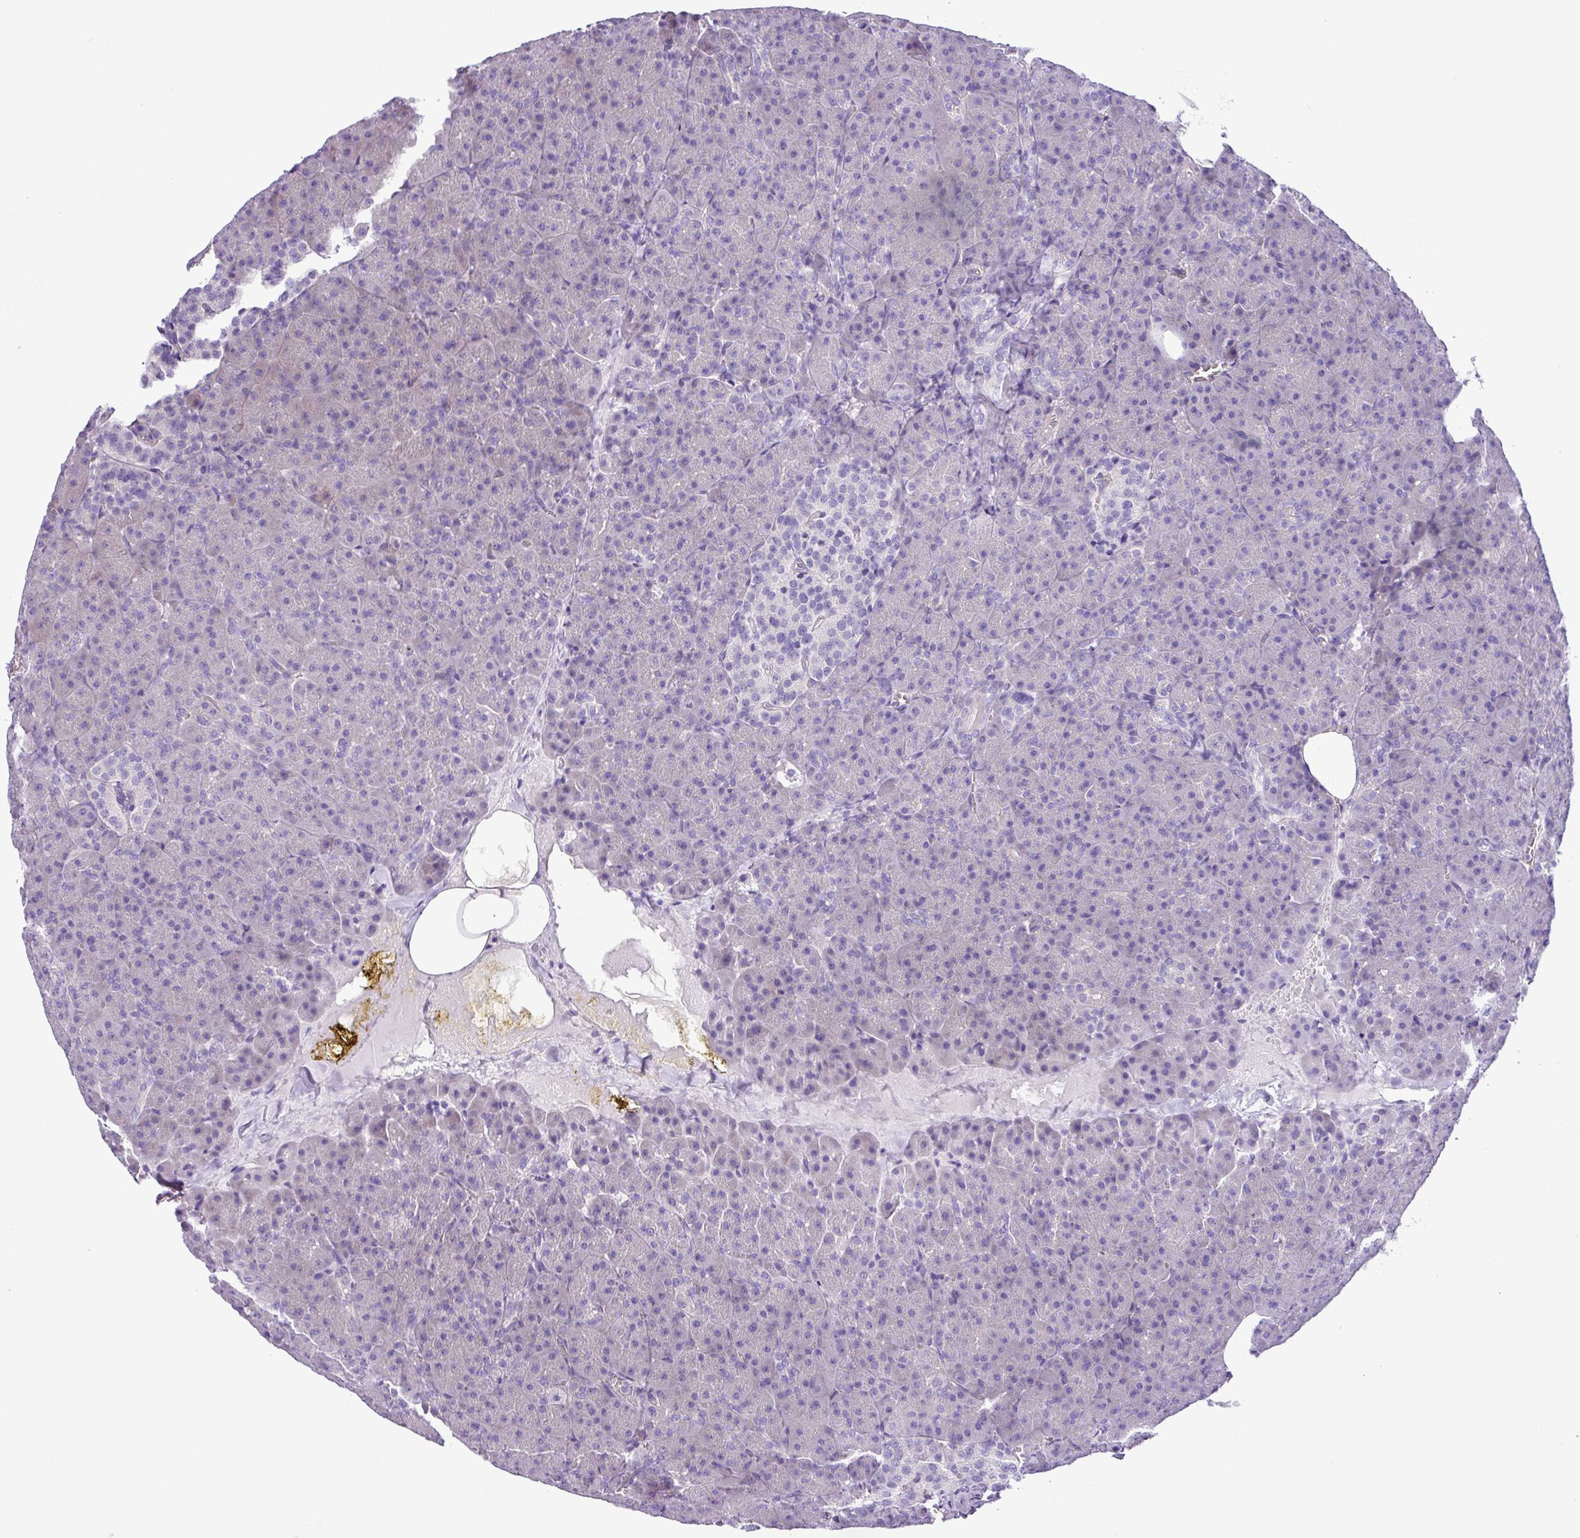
{"staining": {"intensity": "negative", "quantity": "none", "location": "none"}, "tissue": "pancreas", "cell_type": "Exocrine glandular cells", "image_type": "normal", "snomed": [{"axis": "morphology", "description": "Normal tissue, NOS"}, {"axis": "topography", "description": "Pancreas"}], "caption": "Pancreas stained for a protein using IHC shows no positivity exocrine glandular cells.", "gene": "ZNF334", "patient": {"sex": "female", "age": 74}}